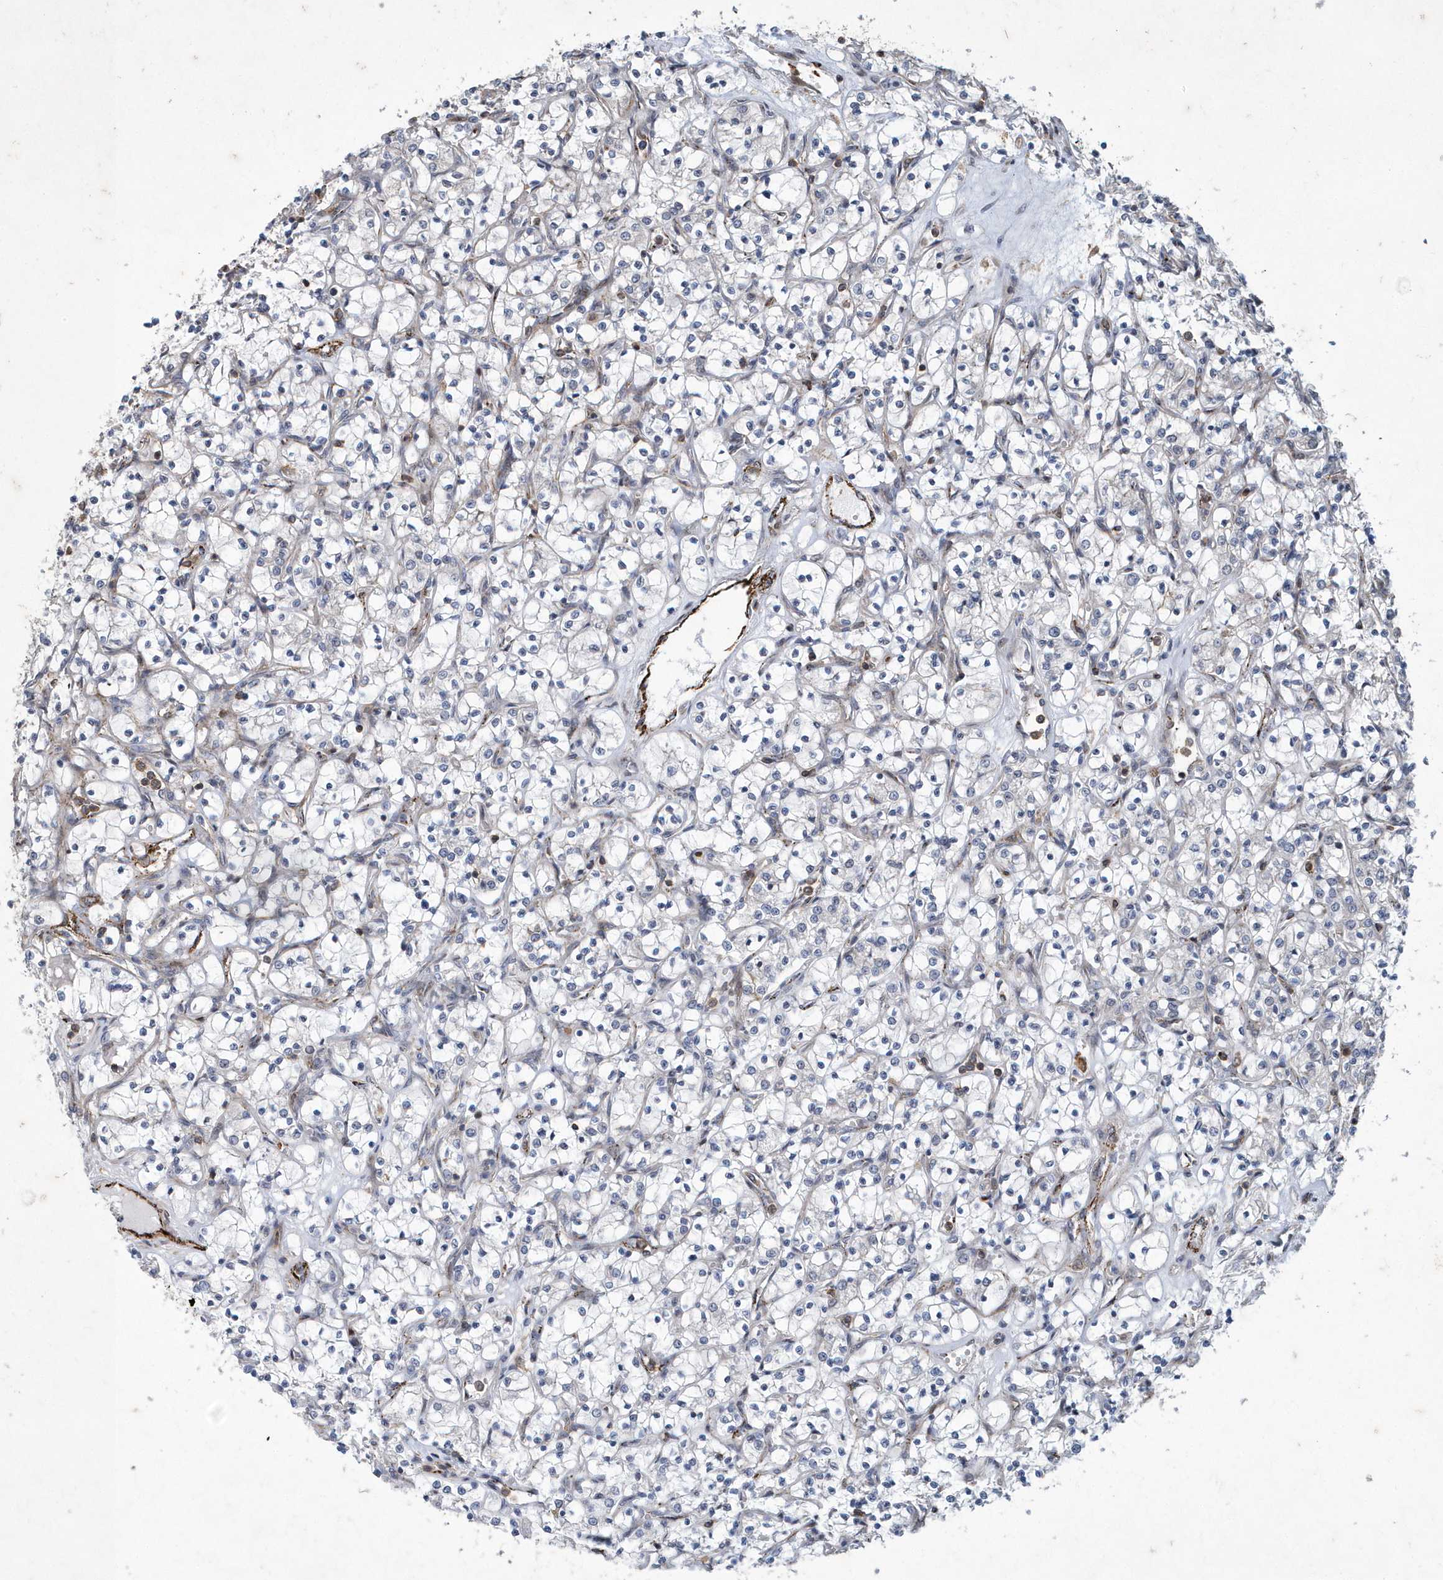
{"staining": {"intensity": "negative", "quantity": "none", "location": "none"}, "tissue": "renal cancer", "cell_type": "Tumor cells", "image_type": "cancer", "snomed": [{"axis": "morphology", "description": "Adenocarcinoma, NOS"}, {"axis": "topography", "description": "Kidney"}], "caption": "This is an immunohistochemistry (IHC) image of human renal cancer (adenocarcinoma). There is no positivity in tumor cells.", "gene": "N4BP2", "patient": {"sex": "female", "age": 69}}